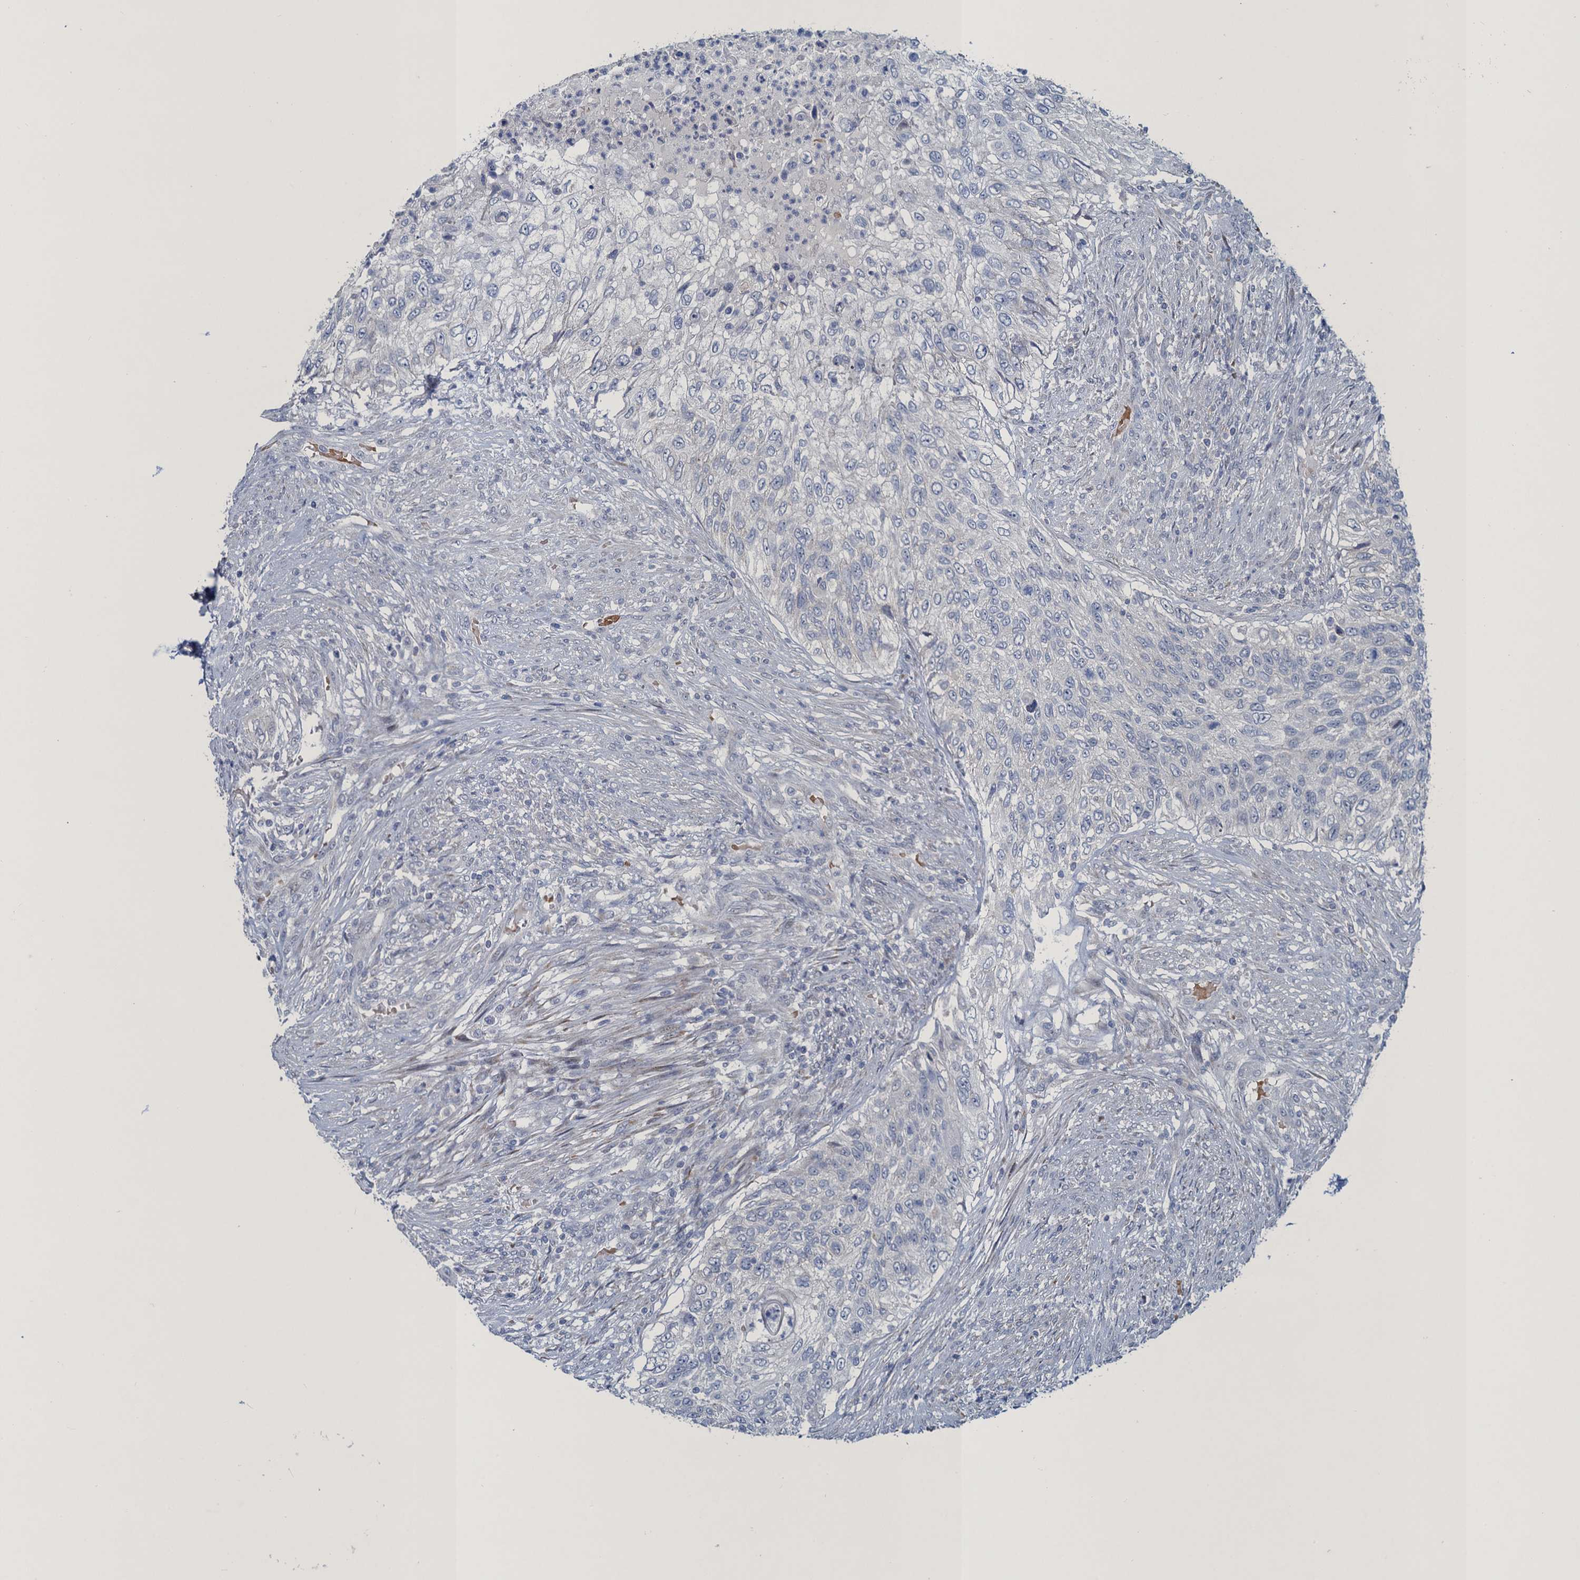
{"staining": {"intensity": "negative", "quantity": "none", "location": "none"}, "tissue": "urothelial cancer", "cell_type": "Tumor cells", "image_type": "cancer", "snomed": [{"axis": "morphology", "description": "Urothelial carcinoma, High grade"}, {"axis": "topography", "description": "Urinary bladder"}], "caption": "Immunohistochemistry (IHC) of high-grade urothelial carcinoma shows no positivity in tumor cells.", "gene": "ATOSA", "patient": {"sex": "female", "age": 60}}